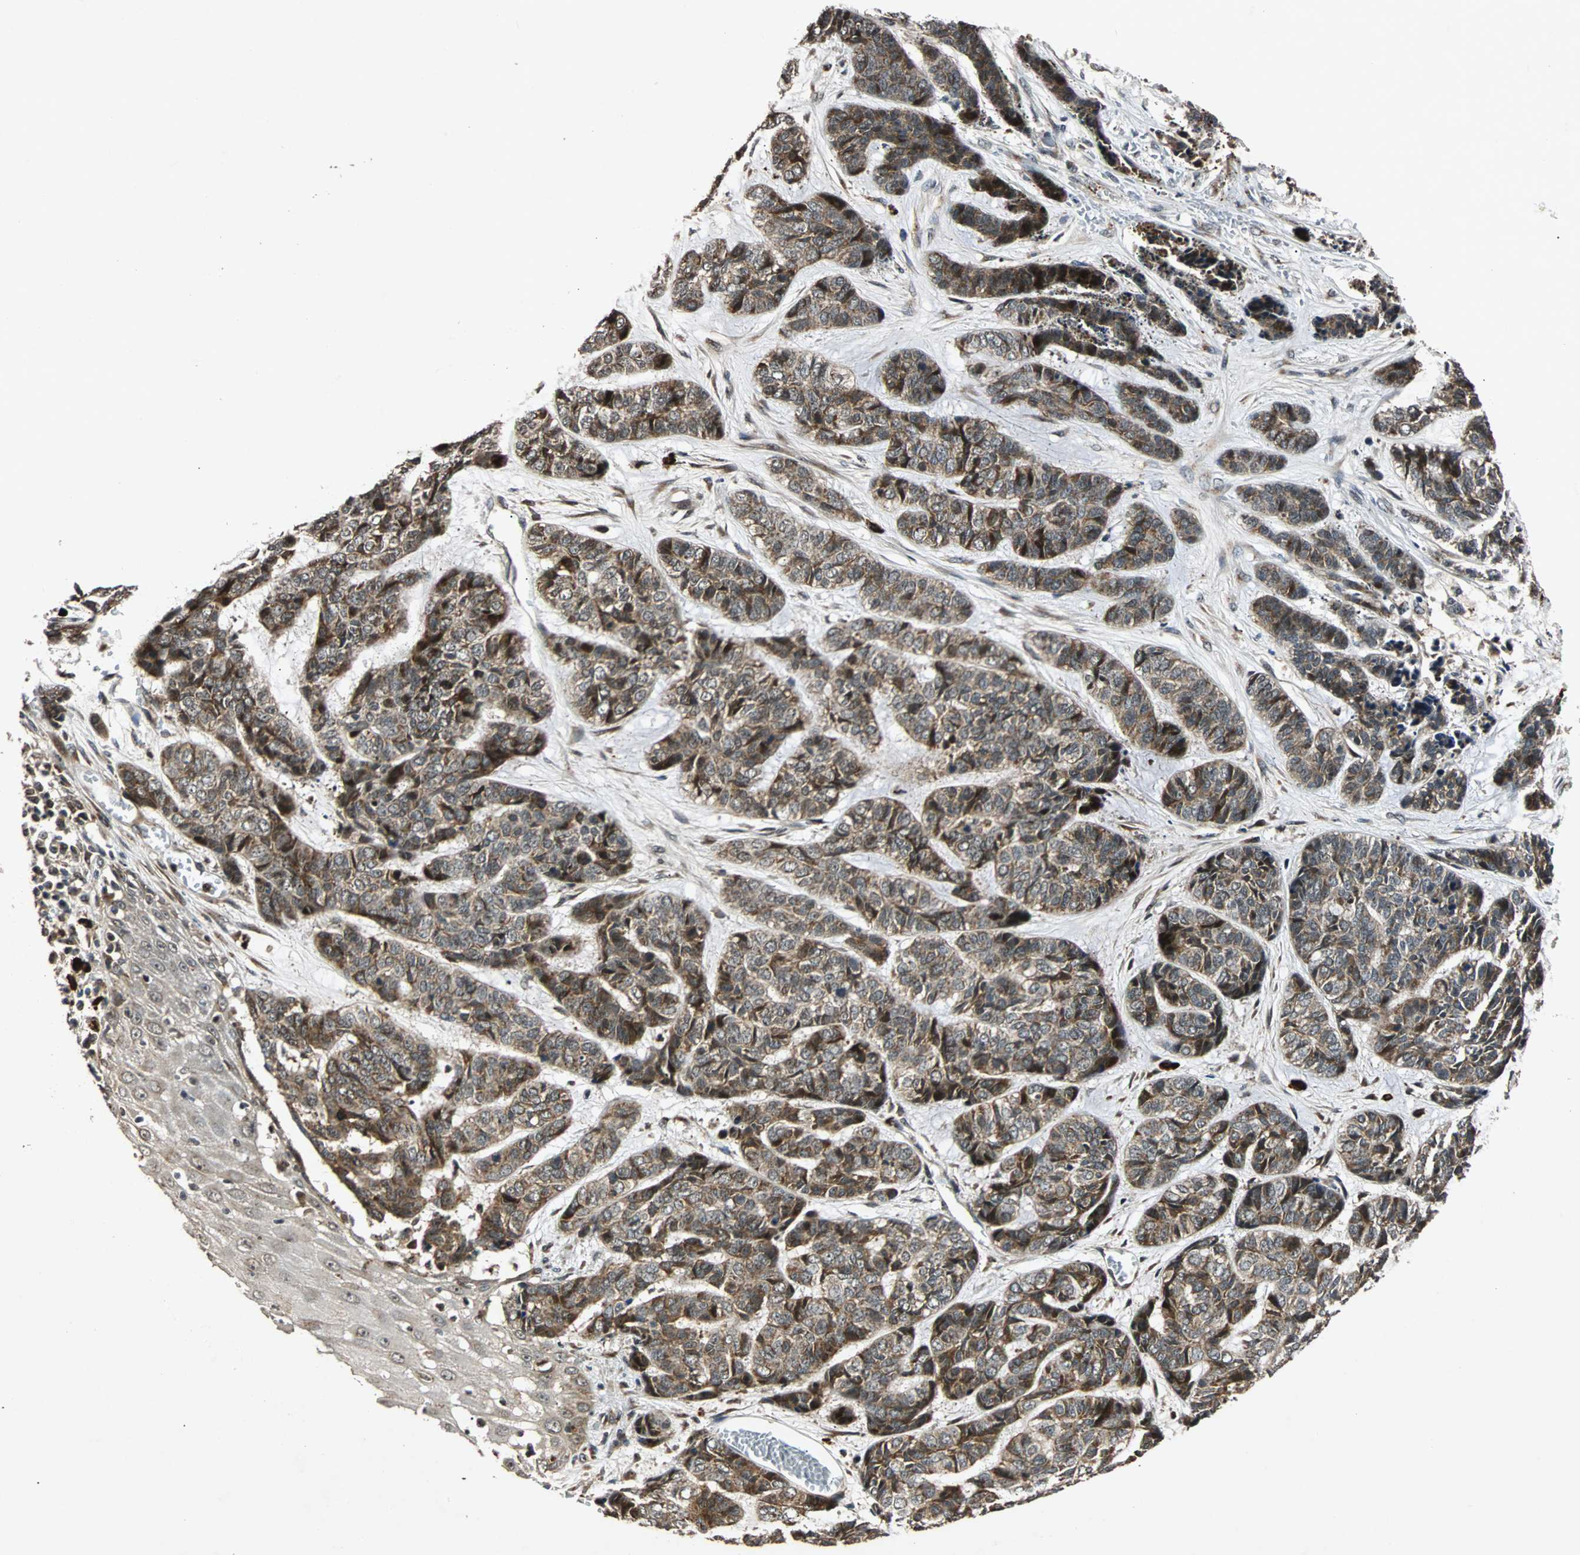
{"staining": {"intensity": "strong", "quantity": ">75%", "location": "cytoplasmic/membranous"}, "tissue": "skin cancer", "cell_type": "Tumor cells", "image_type": "cancer", "snomed": [{"axis": "morphology", "description": "Basal cell carcinoma"}, {"axis": "topography", "description": "Skin"}], "caption": "DAB immunohistochemical staining of human skin cancer reveals strong cytoplasmic/membranous protein staining in approximately >75% of tumor cells.", "gene": "USP31", "patient": {"sex": "female", "age": 64}}